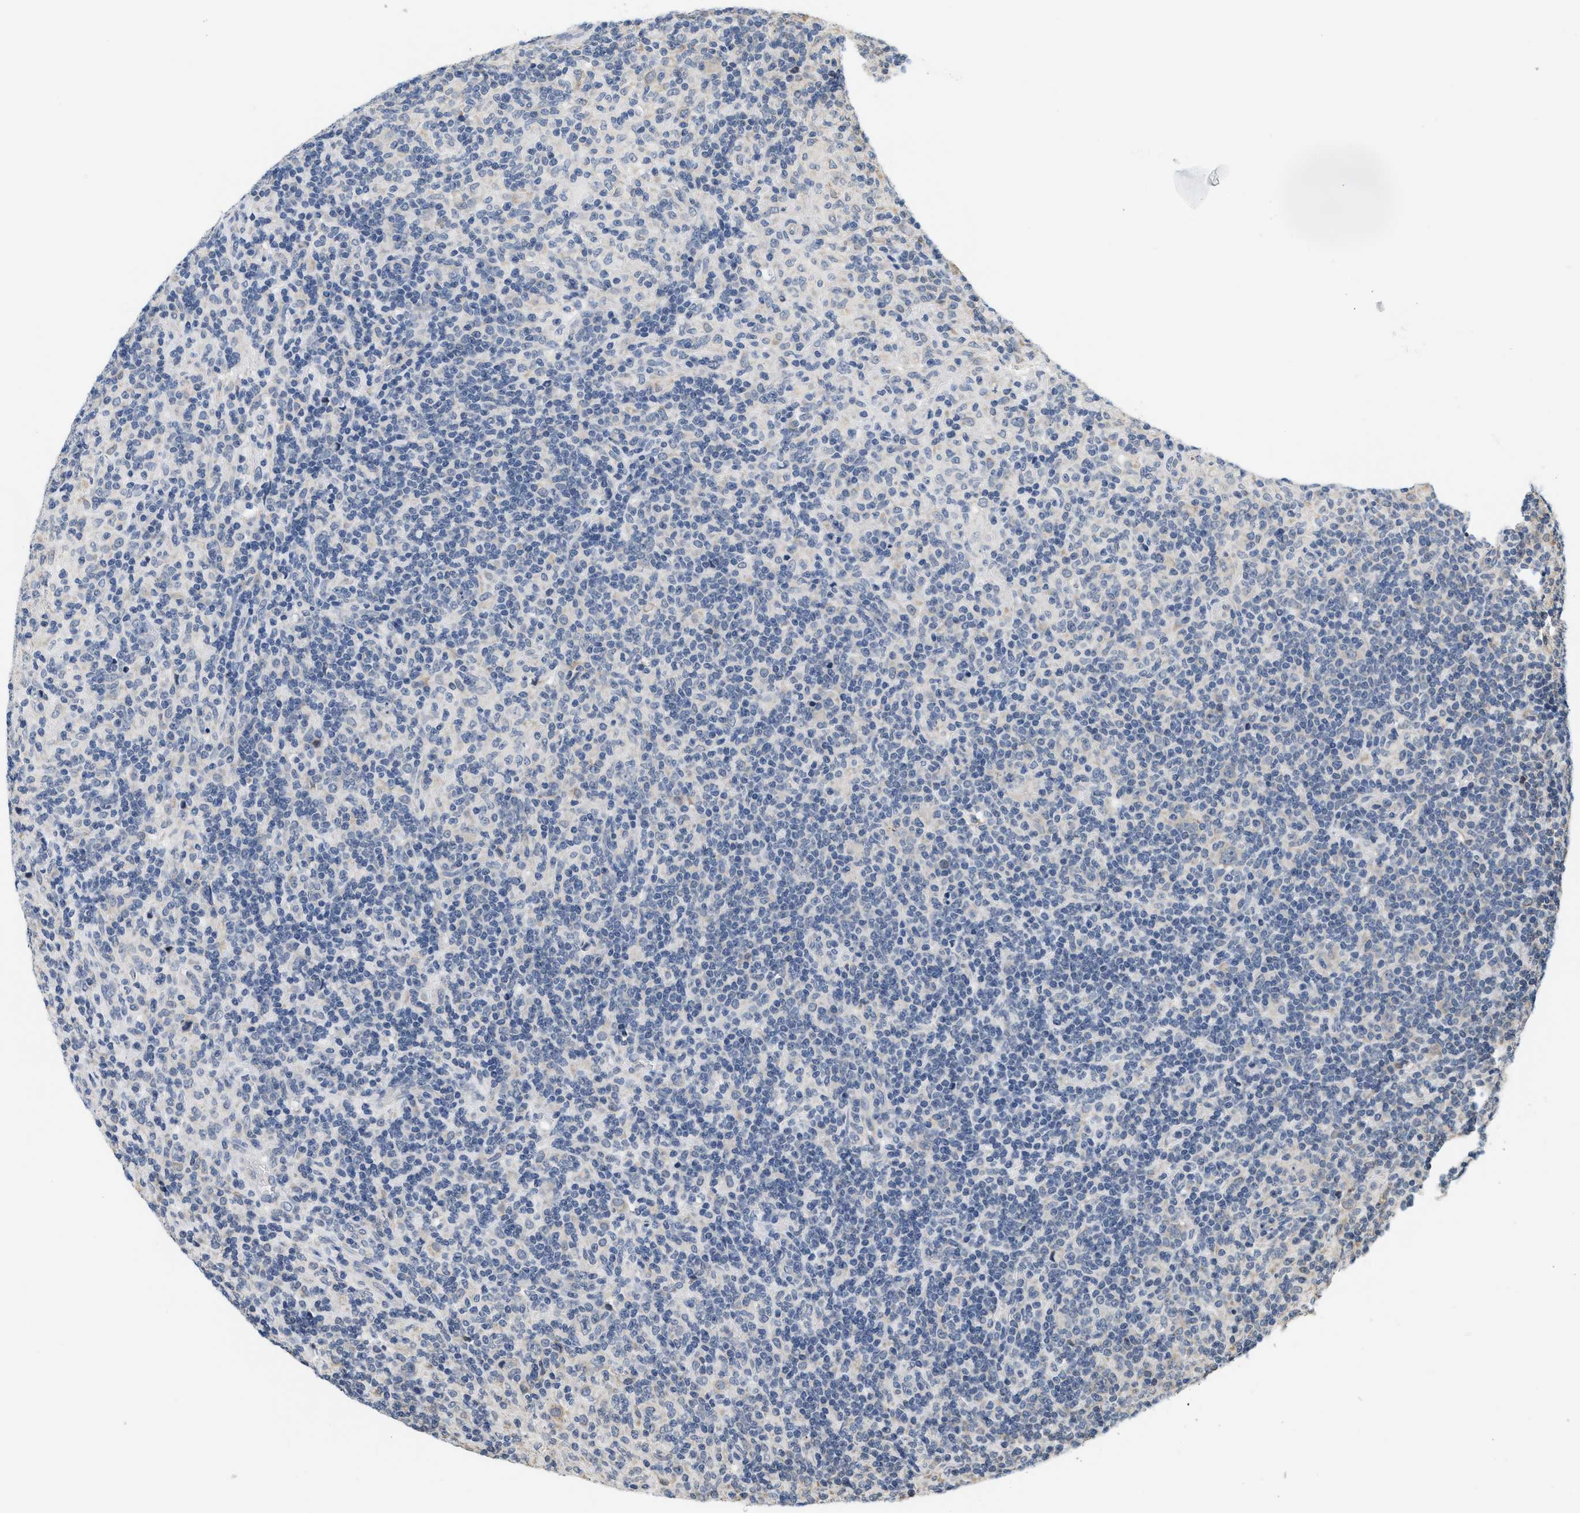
{"staining": {"intensity": "negative", "quantity": "none", "location": "none"}, "tissue": "lymphoma", "cell_type": "Tumor cells", "image_type": "cancer", "snomed": [{"axis": "morphology", "description": "Hodgkin's disease, NOS"}, {"axis": "topography", "description": "Lymph node"}], "caption": "Histopathology image shows no protein expression in tumor cells of lymphoma tissue. (IHC, brightfield microscopy, high magnification).", "gene": "GIGYF1", "patient": {"sex": "male", "age": 70}}